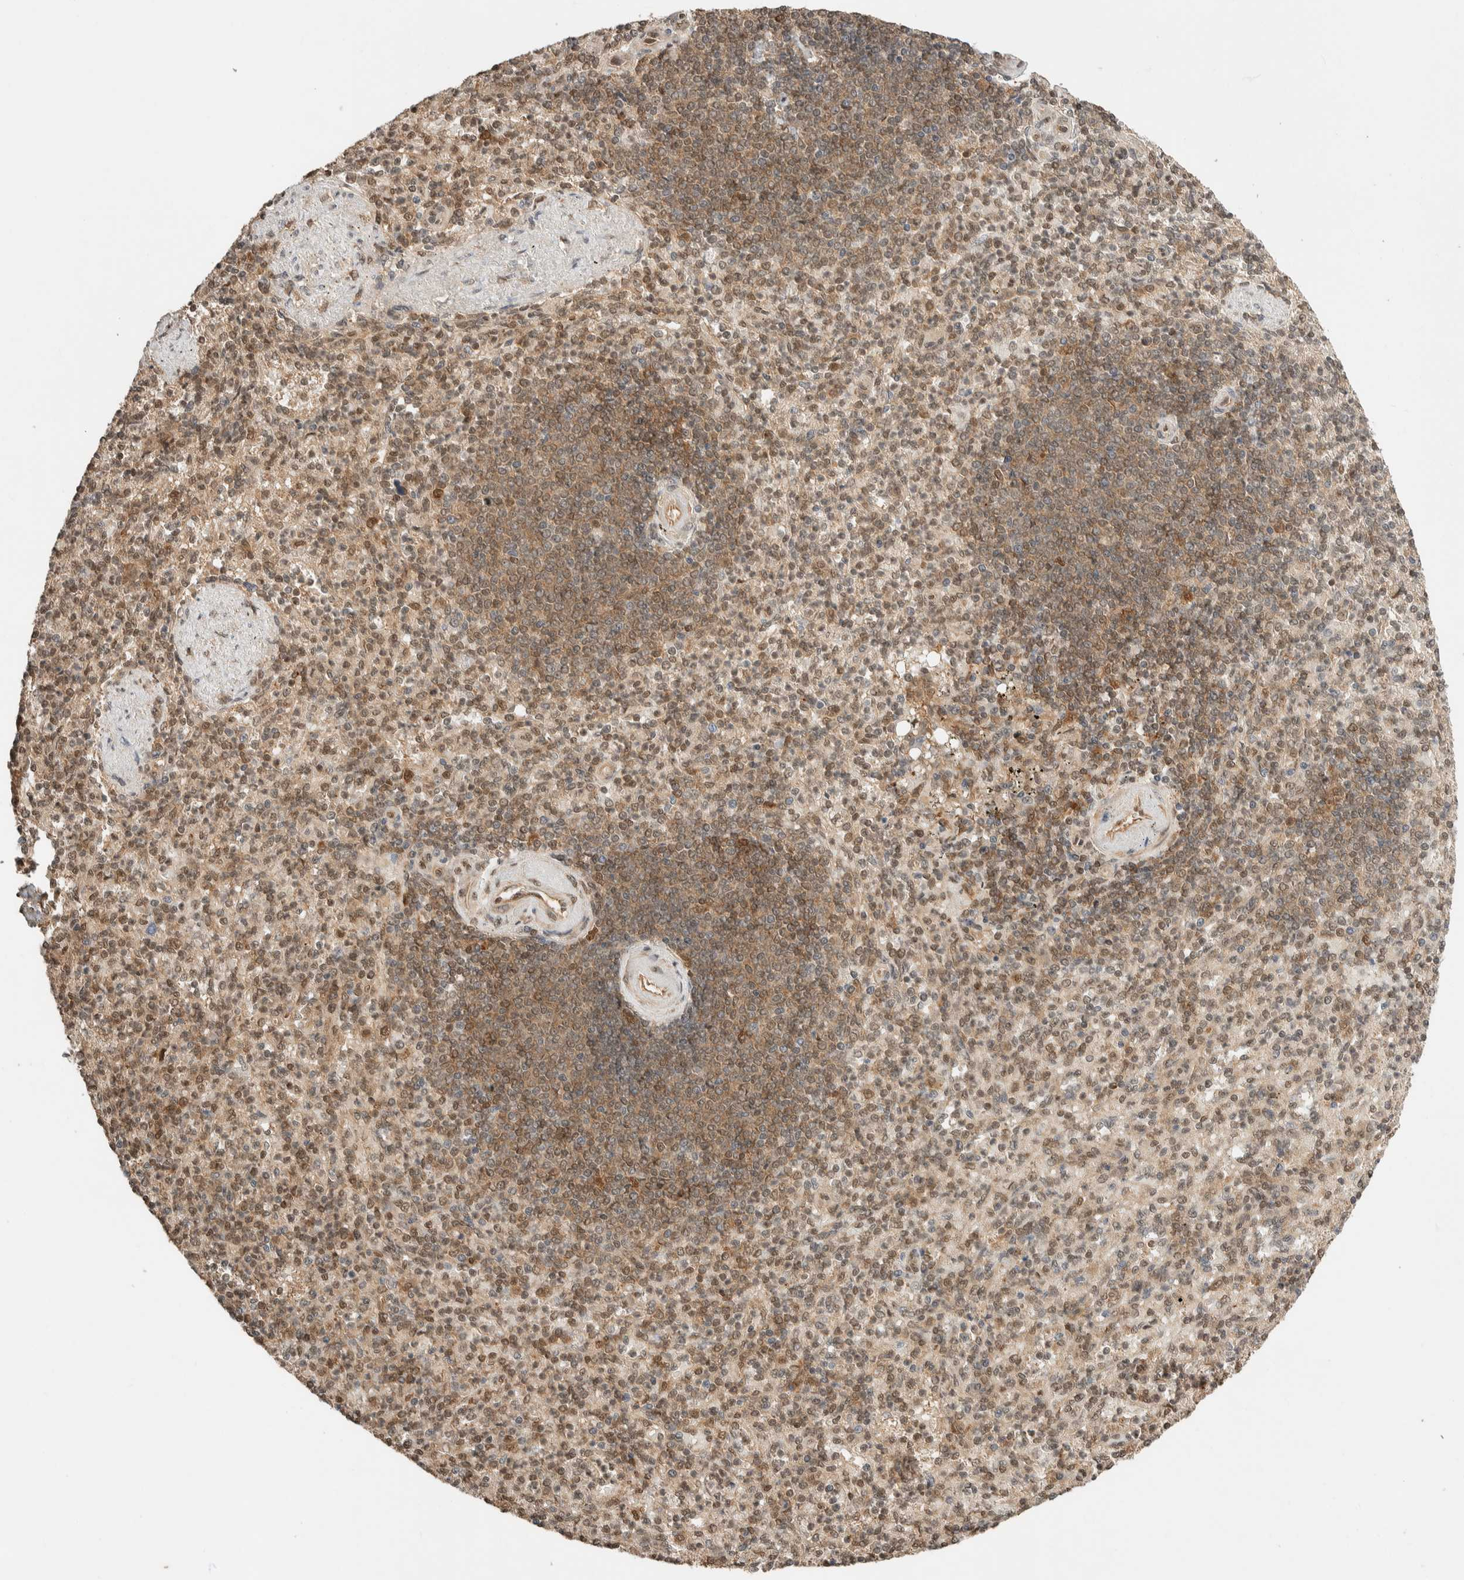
{"staining": {"intensity": "moderate", "quantity": "25%-75%", "location": "cytoplasmic/membranous,nuclear"}, "tissue": "spleen", "cell_type": "Cells in red pulp", "image_type": "normal", "snomed": [{"axis": "morphology", "description": "Normal tissue, NOS"}, {"axis": "topography", "description": "Spleen"}], "caption": "Immunohistochemistry histopathology image of normal human spleen stained for a protein (brown), which demonstrates medium levels of moderate cytoplasmic/membranous,nuclear staining in approximately 25%-75% of cells in red pulp.", "gene": "ZBTB2", "patient": {"sex": "female", "age": 74}}